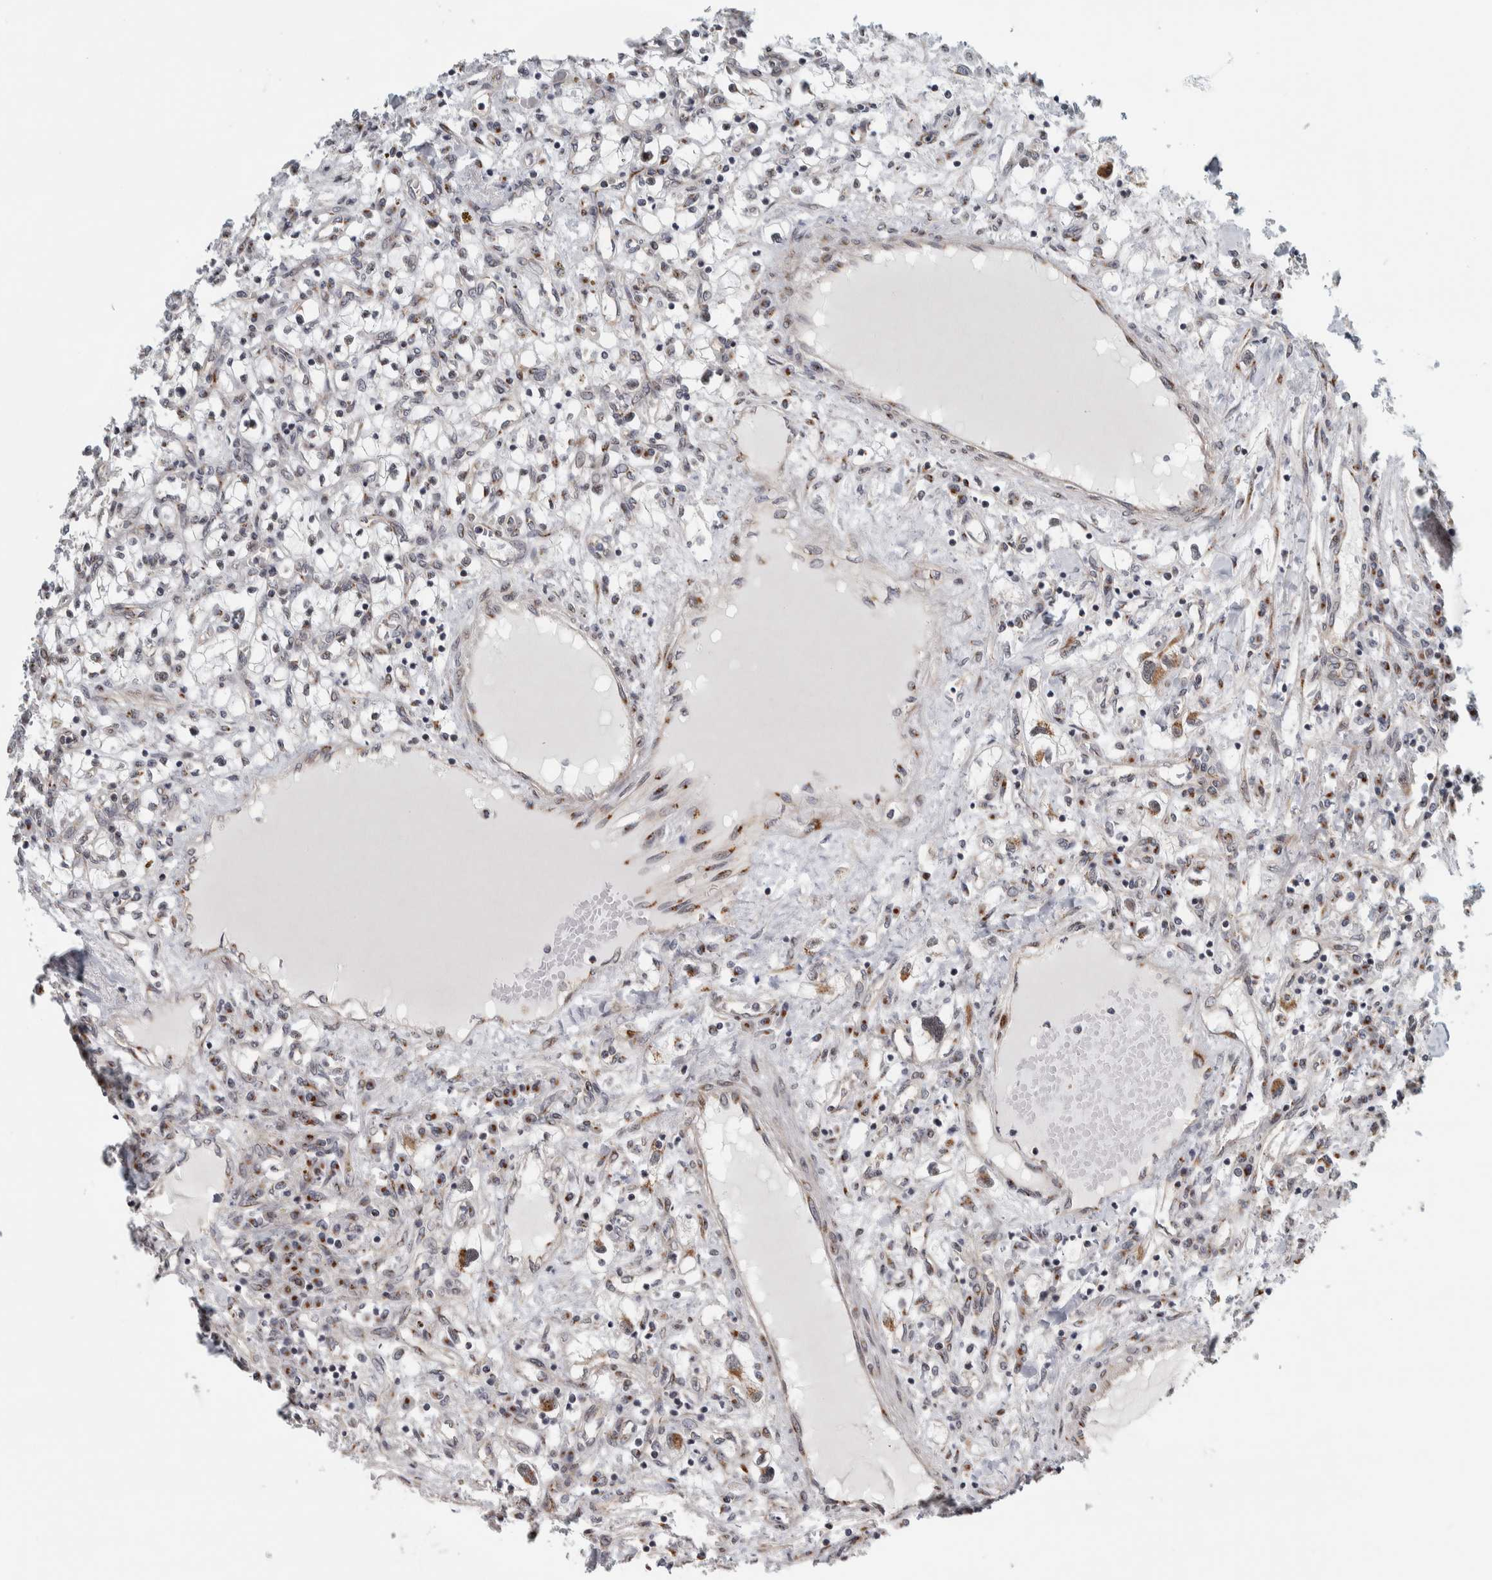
{"staining": {"intensity": "negative", "quantity": "none", "location": "none"}, "tissue": "renal cancer", "cell_type": "Tumor cells", "image_type": "cancer", "snomed": [{"axis": "morphology", "description": "Adenocarcinoma, NOS"}, {"axis": "topography", "description": "Kidney"}], "caption": "An image of human renal adenocarcinoma is negative for staining in tumor cells.", "gene": "ZMYND8", "patient": {"sex": "male", "age": 68}}